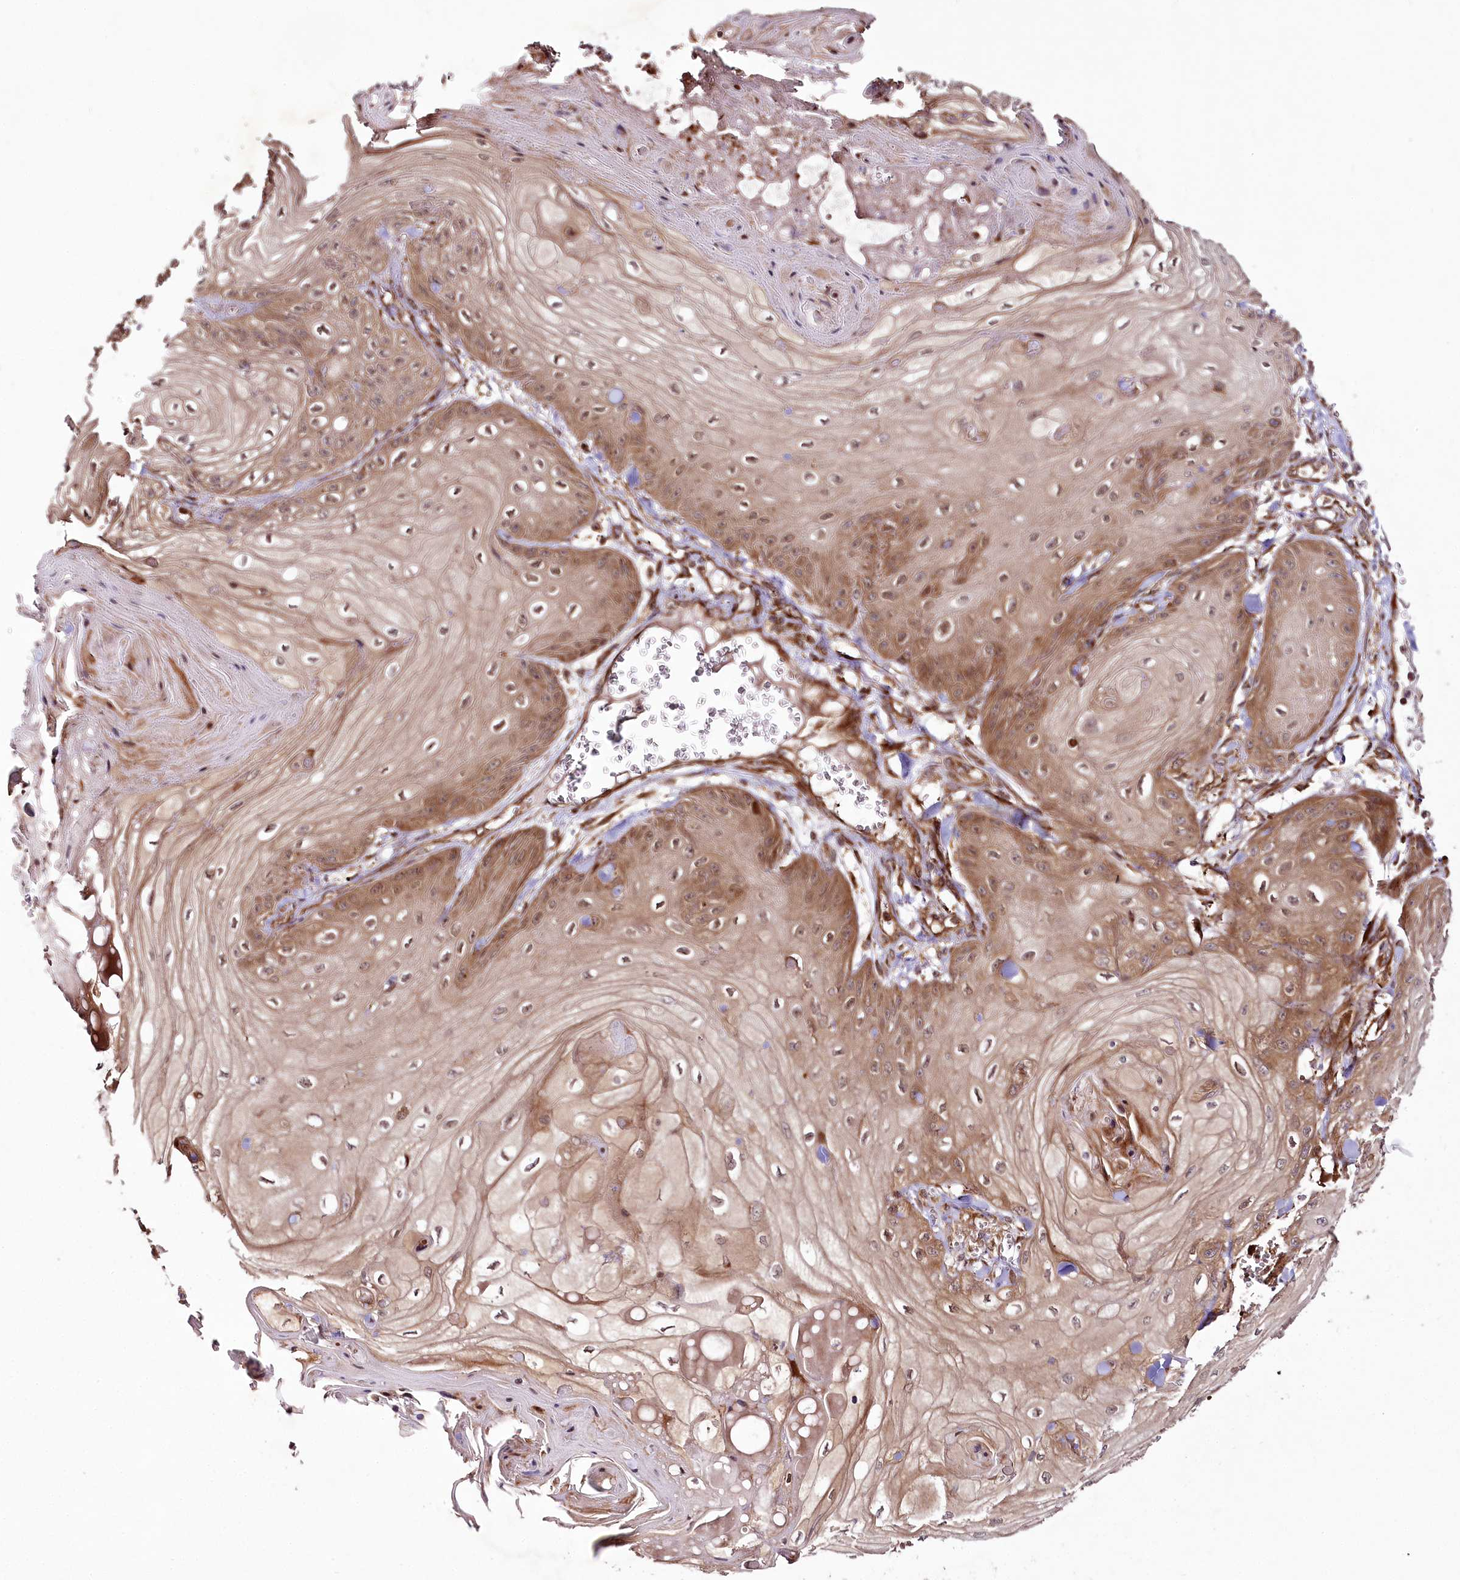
{"staining": {"intensity": "moderate", "quantity": ">75%", "location": "cytoplasmic/membranous,nuclear"}, "tissue": "skin cancer", "cell_type": "Tumor cells", "image_type": "cancer", "snomed": [{"axis": "morphology", "description": "Squamous cell carcinoma, NOS"}, {"axis": "topography", "description": "Skin"}], "caption": "Human skin squamous cell carcinoma stained with a brown dye reveals moderate cytoplasmic/membranous and nuclear positive staining in approximately >75% of tumor cells.", "gene": "COPG1", "patient": {"sex": "male", "age": 74}}